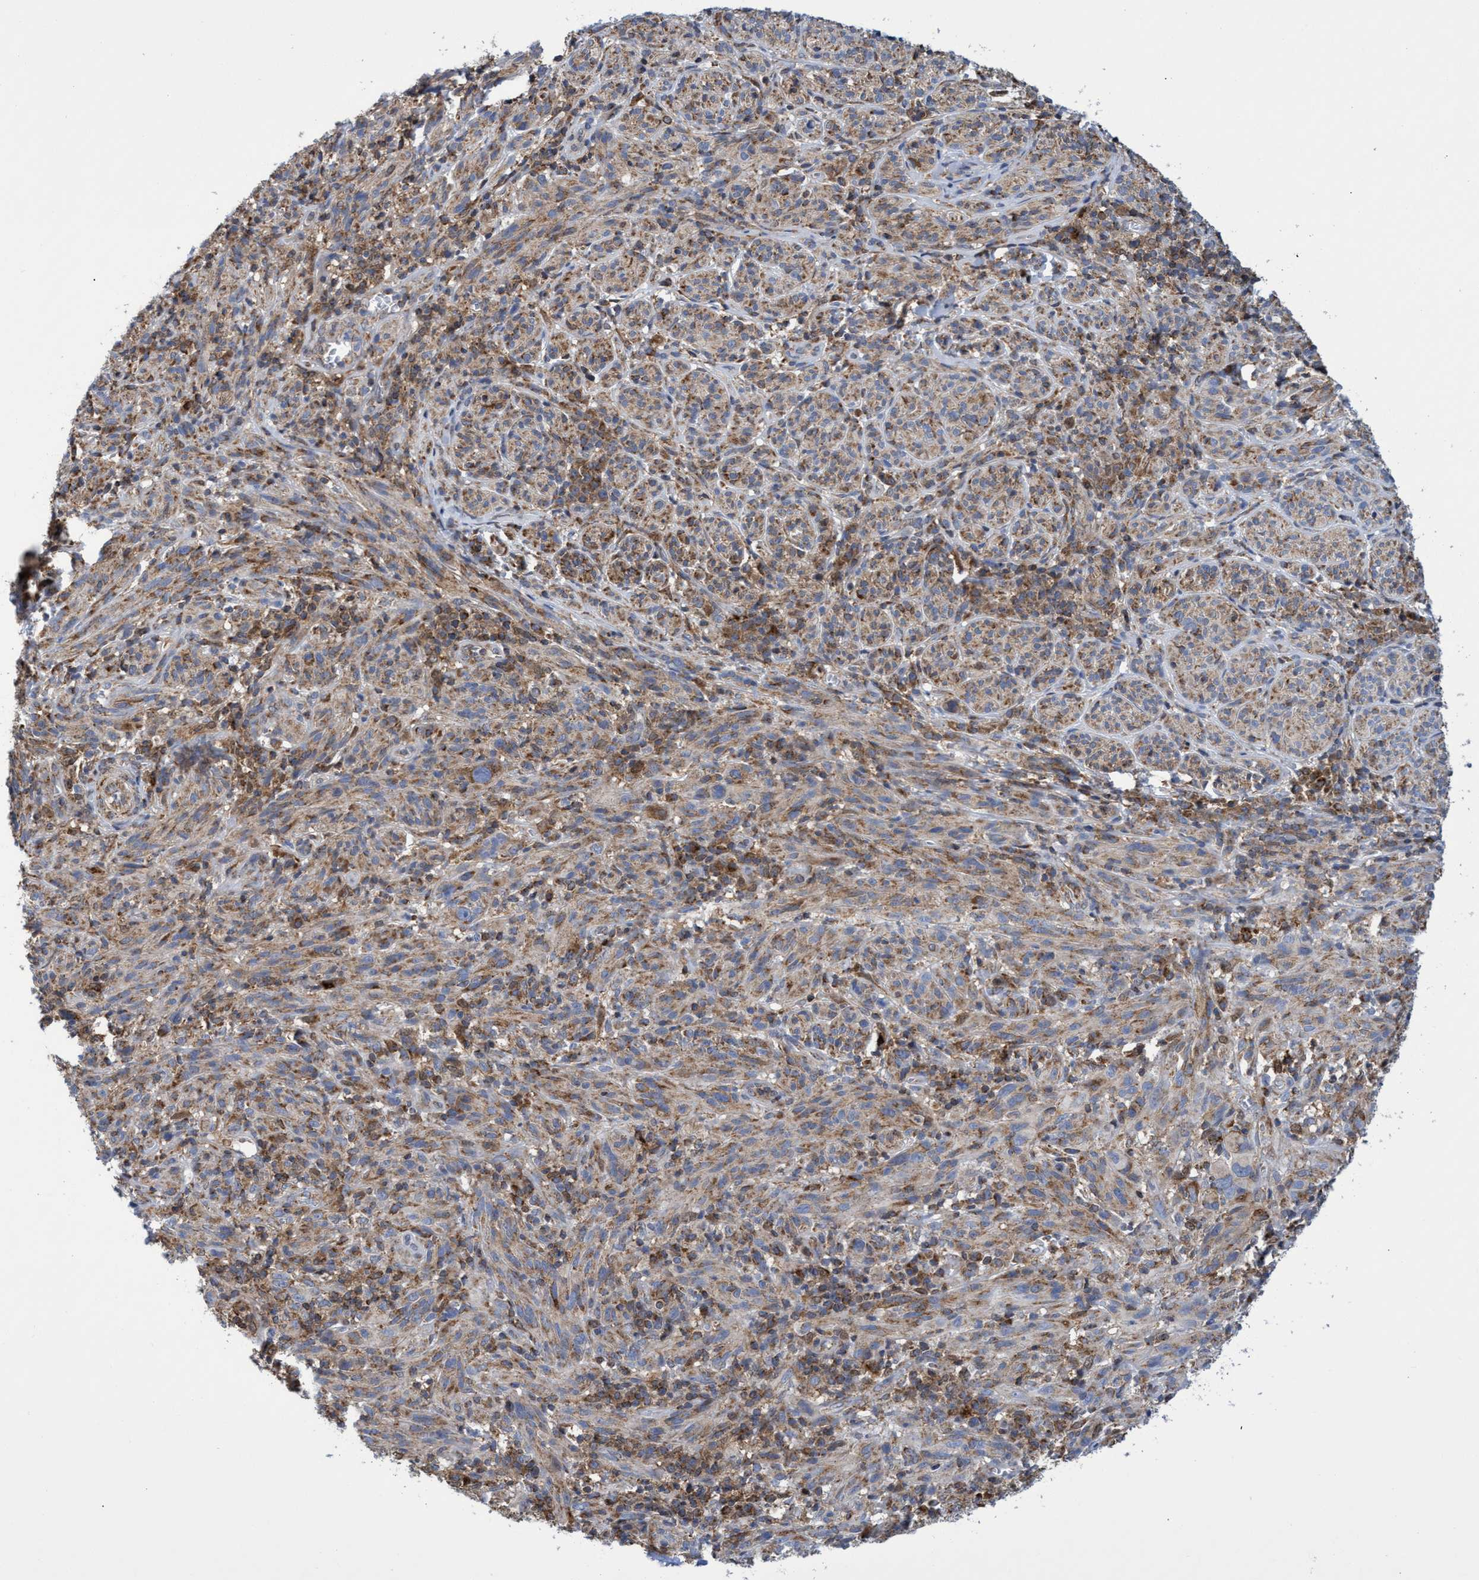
{"staining": {"intensity": "weak", "quantity": ">75%", "location": "cytoplasmic/membranous"}, "tissue": "melanoma", "cell_type": "Tumor cells", "image_type": "cancer", "snomed": [{"axis": "morphology", "description": "Malignant melanoma, NOS"}, {"axis": "topography", "description": "Skin of head"}], "caption": "Approximately >75% of tumor cells in human melanoma demonstrate weak cytoplasmic/membranous protein expression as visualized by brown immunohistochemical staining.", "gene": "CRYZ", "patient": {"sex": "male", "age": 96}}